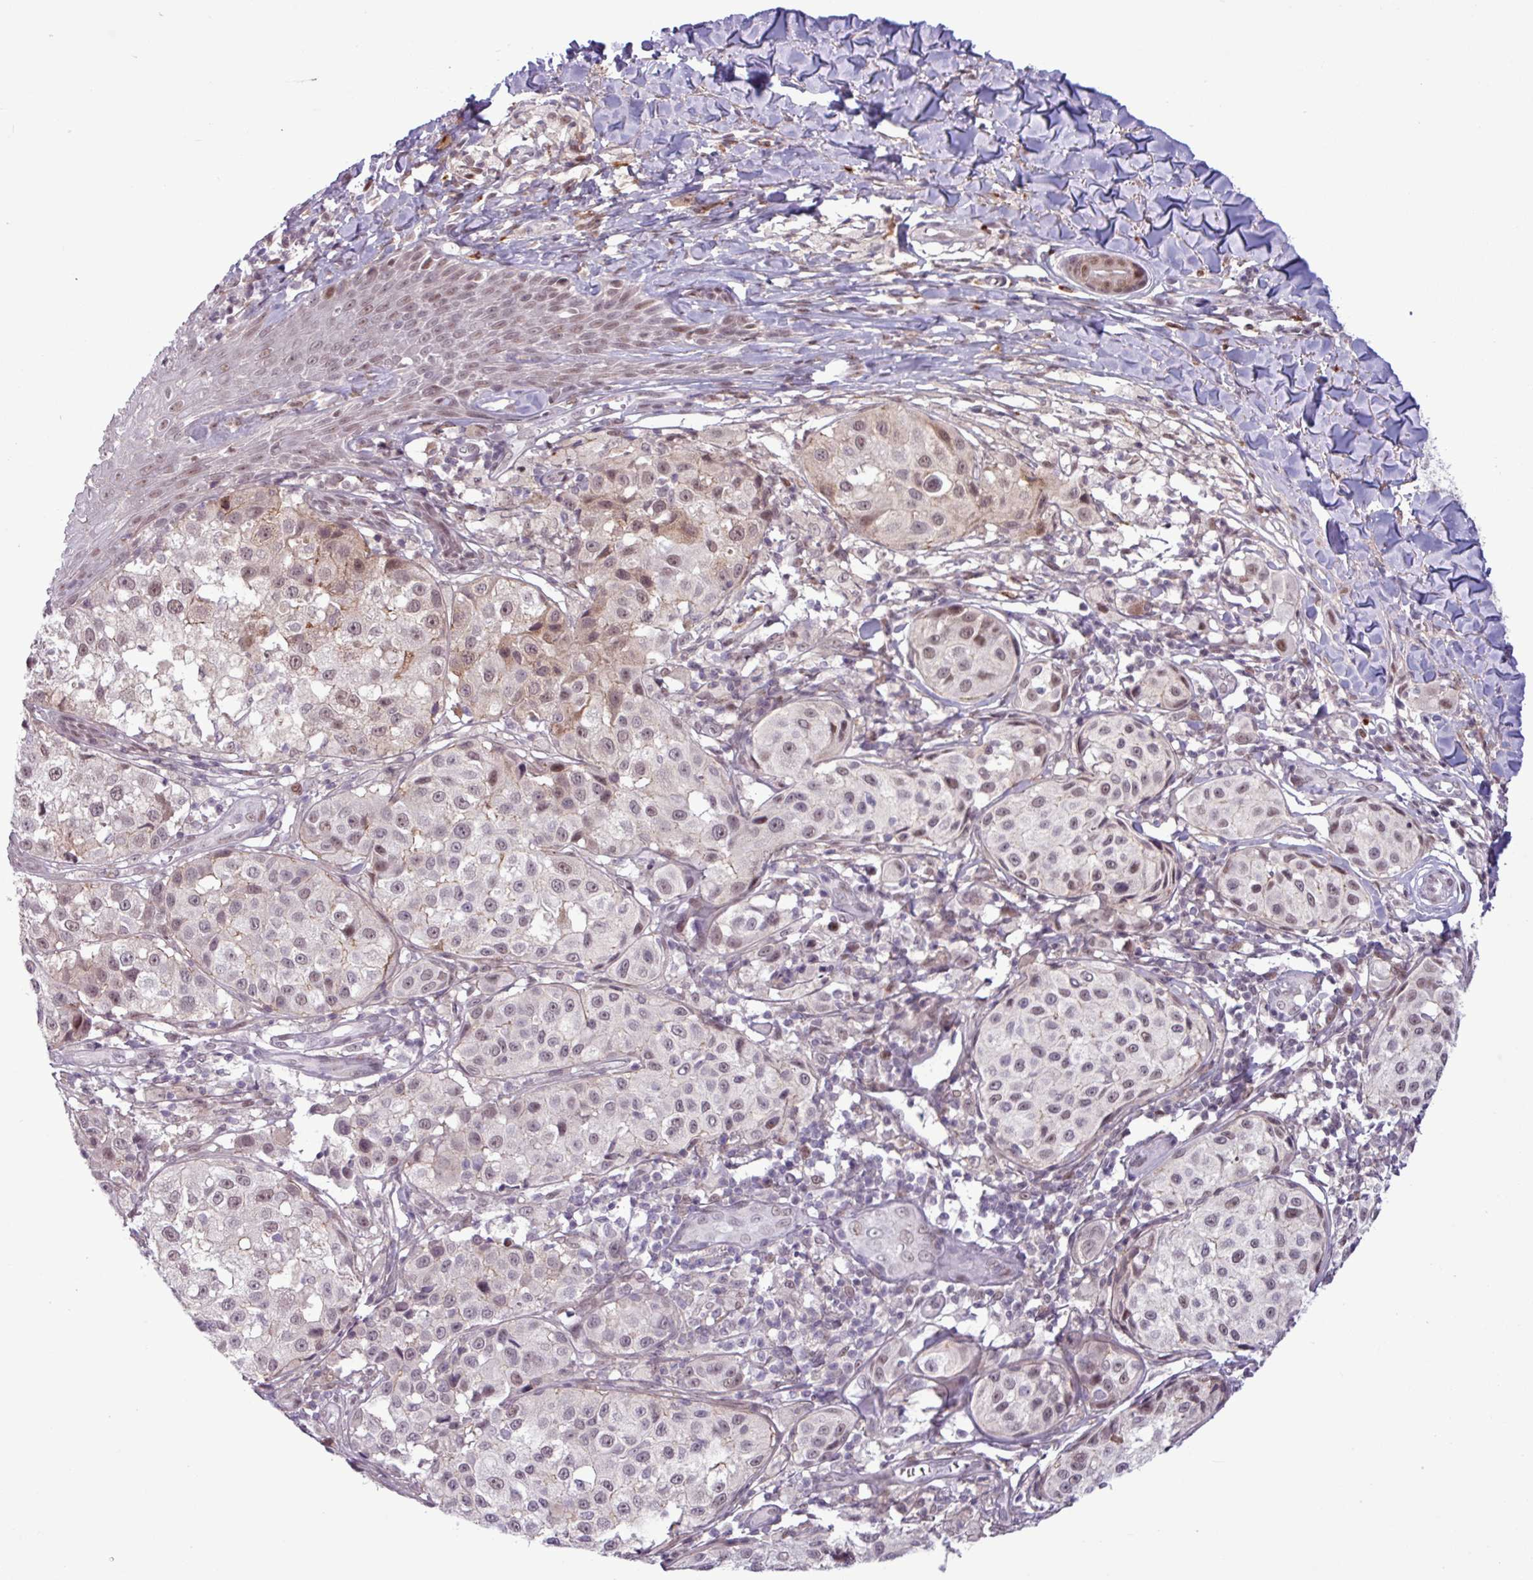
{"staining": {"intensity": "moderate", "quantity": "25%-75%", "location": "nuclear"}, "tissue": "melanoma", "cell_type": "Tumor cells", "image_type": "cancer", "snomed": [{"axis": "morphology", "description": "Malignant melanoma, NOS"}, {"axis": "topography", "description": "Skin"}], "caption": "Immunohistochemical staining of human melanoma shows moderate nuclear protein staining in approximately 25%-75% of tumor cells.", "gene": "NOTCH2", "patient": {"sex": "male", "age": 39}}